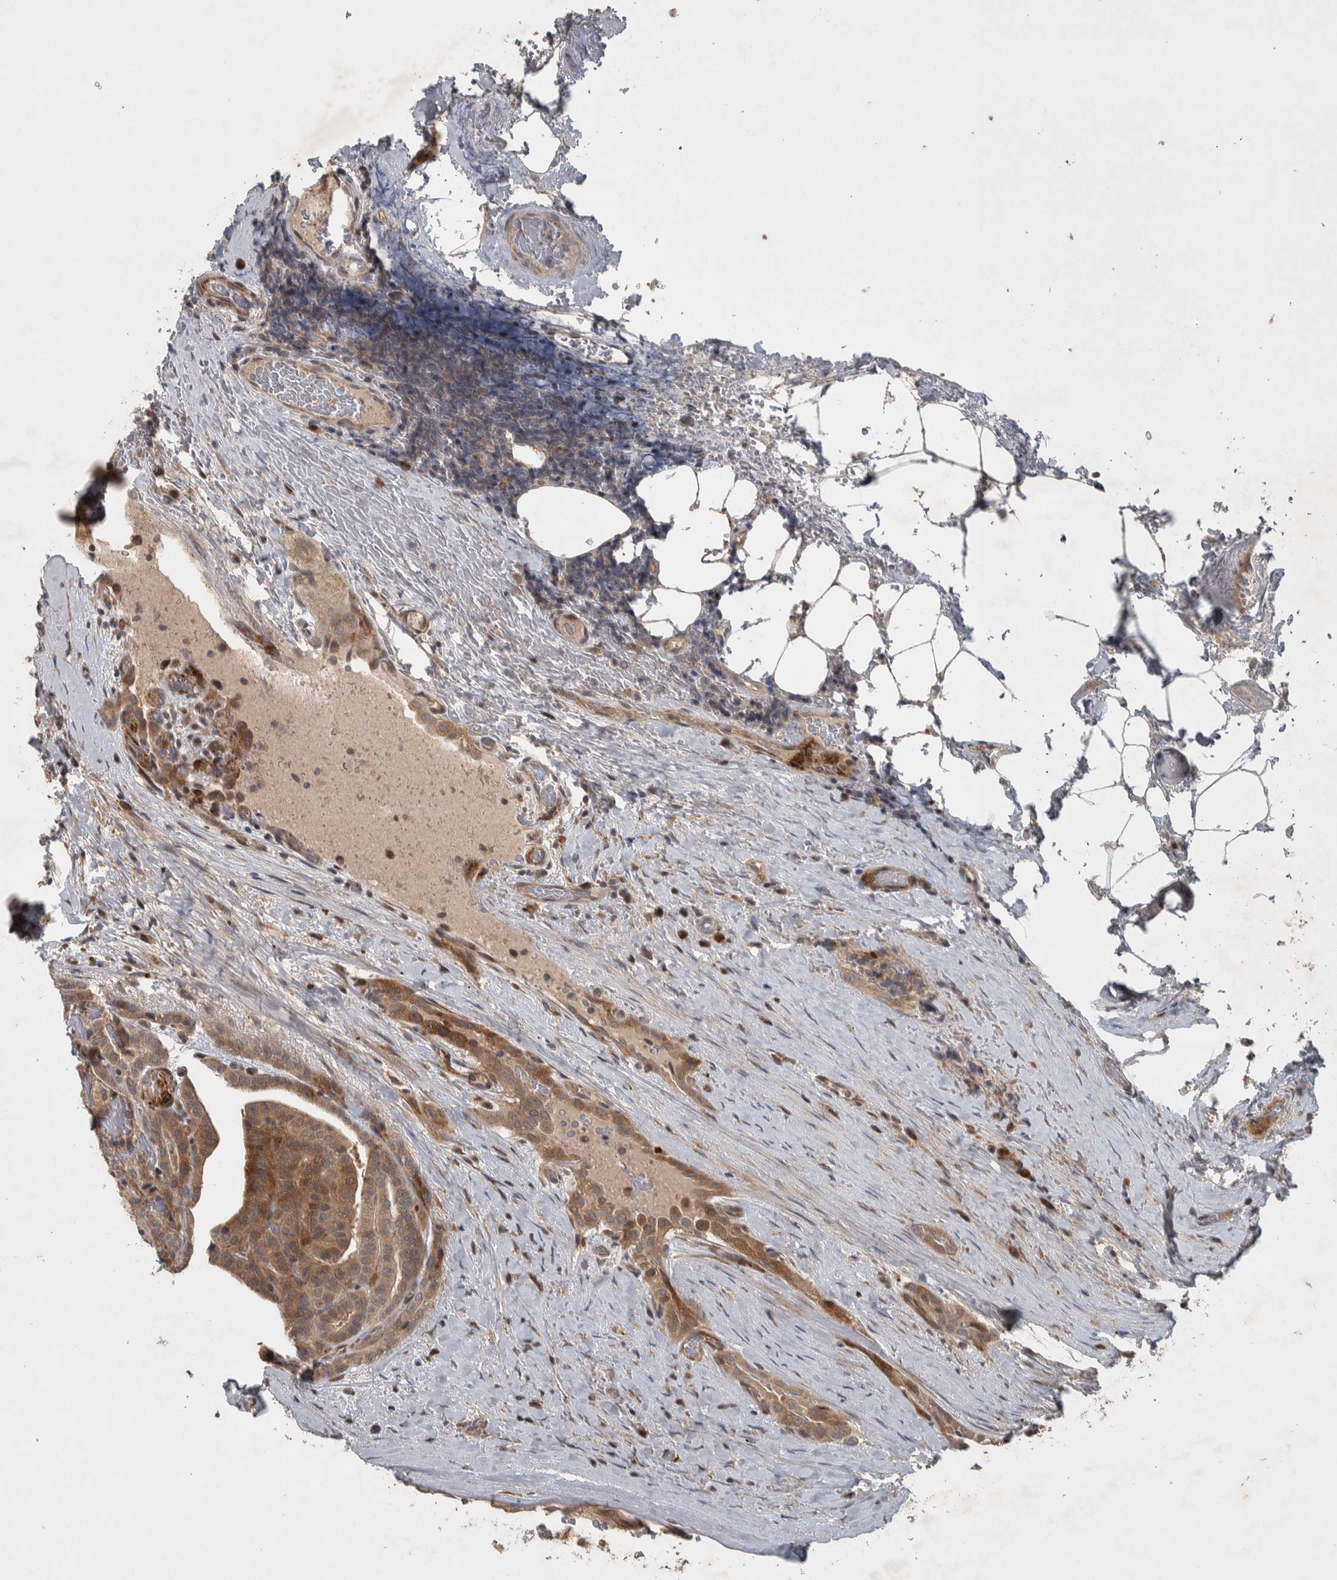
{"staining": {"intensity": "moderate", "quantity": ">75%", "location": "cytoplasmic/membranous"}, "tissue": "thyroid cancer", "cell_type": "Tumor cells", "image_type": "cancer", "snomed": [{"axis": "morphology", "description": "Papillary adenocarcinoma, NOS"}, {"axis": "topography", "description": "Thyroid gland"}], "caption": "Human thyroid cancer stained for a protein (brown) shows moderate cytoplasmic/membranous positive staining in approximately >75% of tumor cells.", "gene": "ERAL1", "patient": {"sex": "male", "age": 77}}